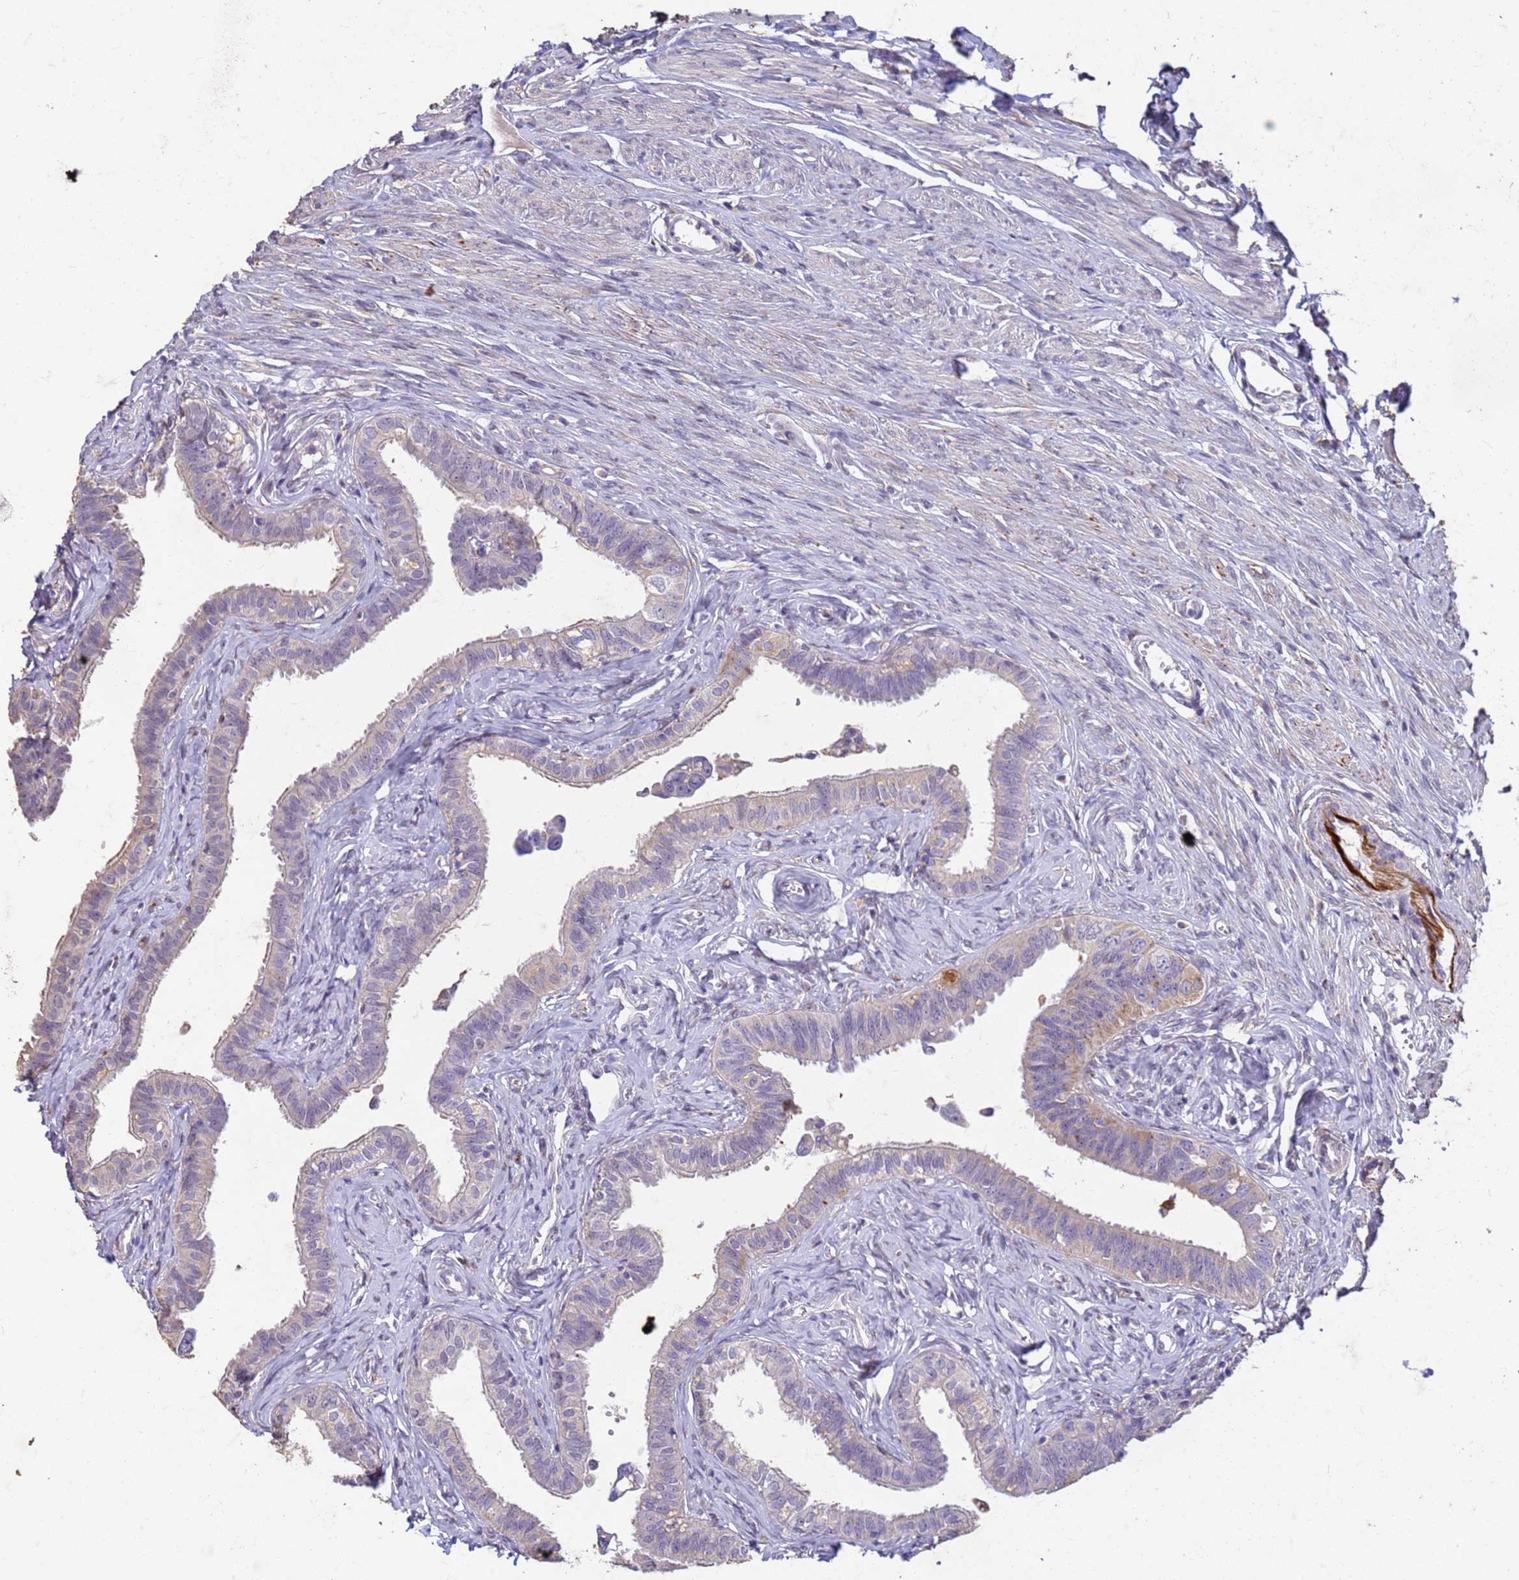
{"staining": {"intensity": "weak", "quantity": "<25%", "location": "cytoplasmic/membranous"}, "tissue": "fallopian tube", "cell_type": "Glandular cells", "image_type": "normal", "snomed": [{"axis": "morphology", "description": "Normal tissue, NOS"}, {"axis": "morphology", "description": "Carcinoma, NOS"}, {"axis": "topography", "description": "Fallopian tube"}, {"axis": "topography", "description": "Ovary"}], "caption": "High power microscopy image of an immunohistochemistry histopathology image of benign fallopian tube, revealing no significant expression in glandular cells.", "gene": "SLC25A15", "patient": {"sex": "female", "age": 59}}